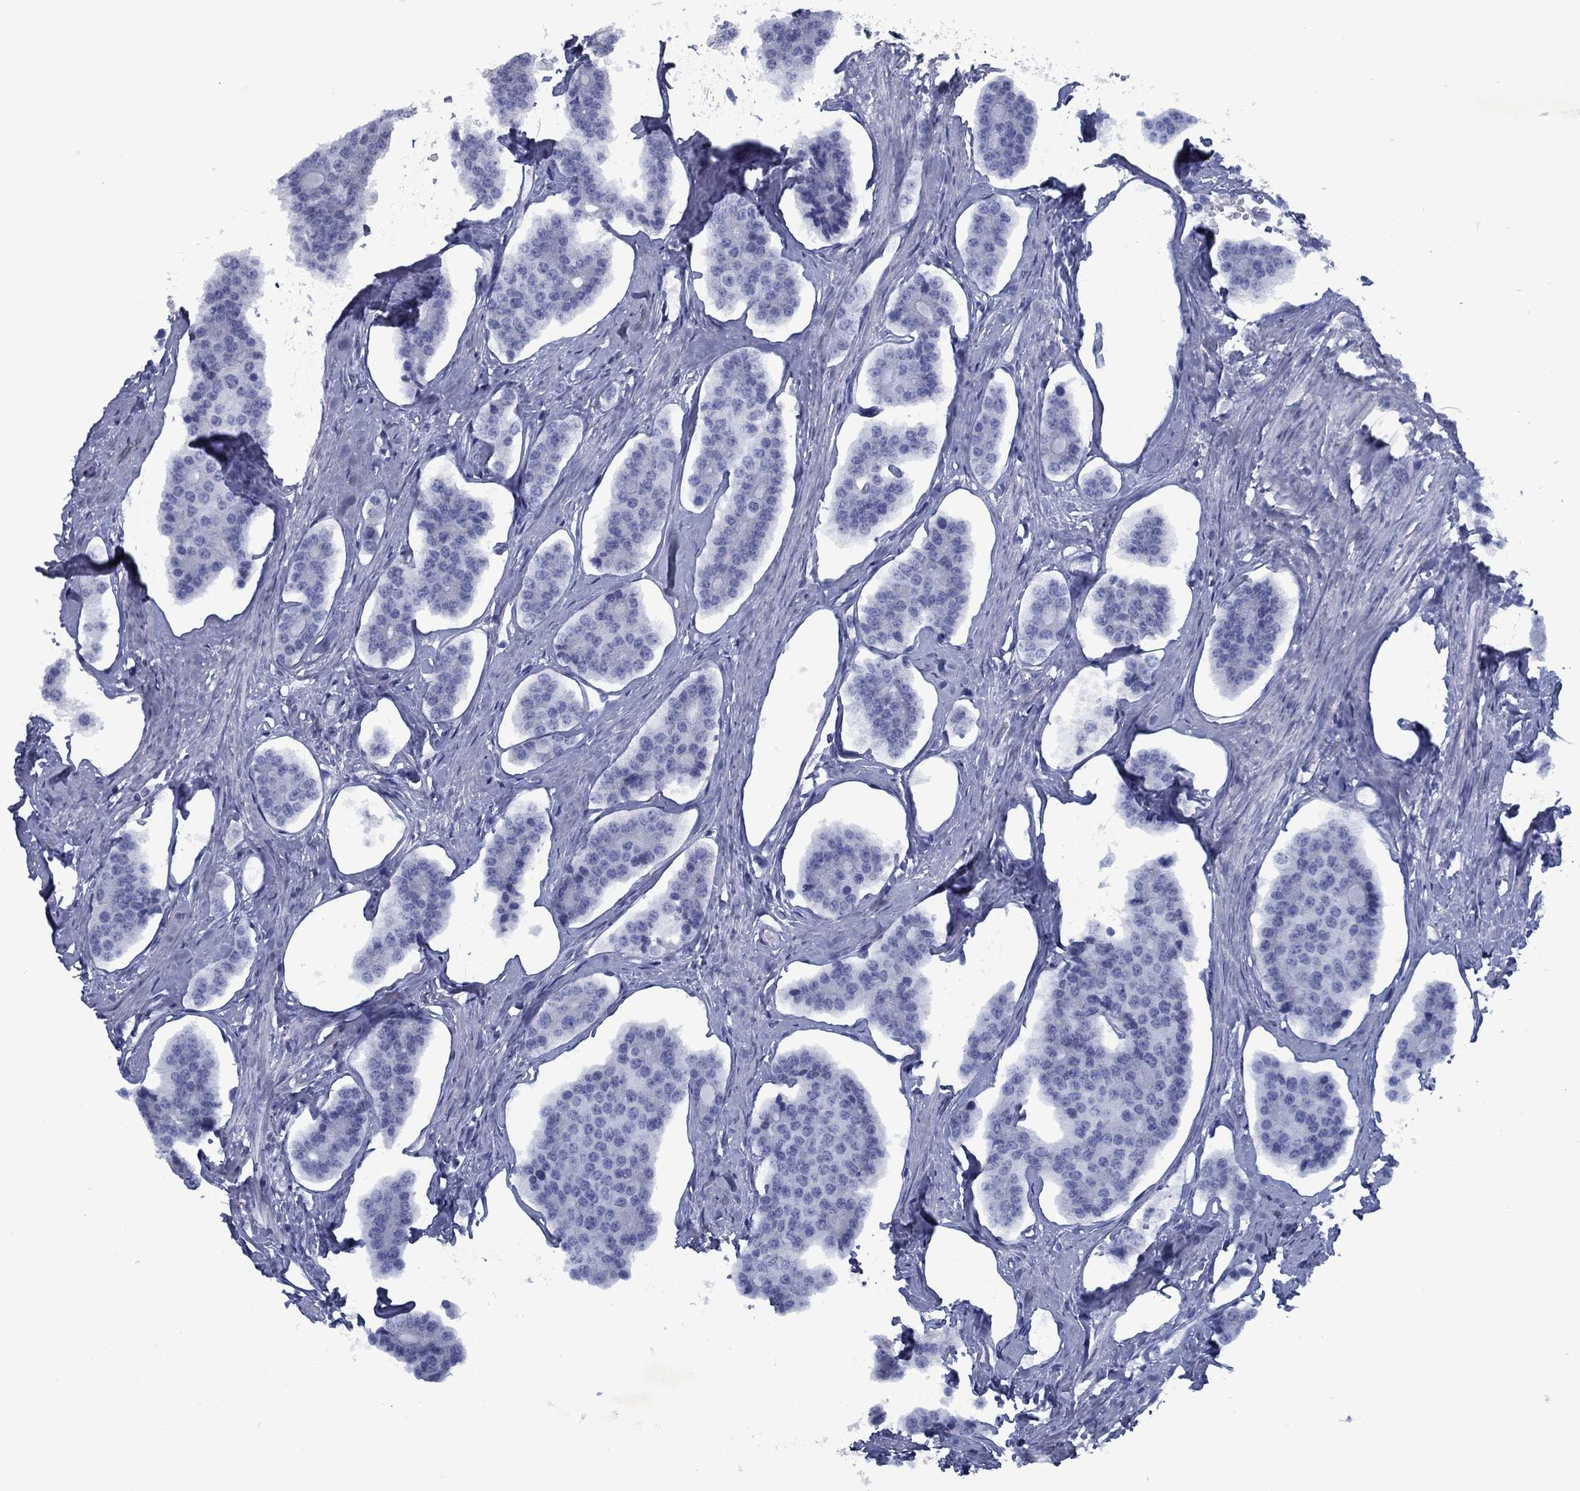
{"staining": {"intensity": "negative", "quantity": "none", "location": "none"}, "tissue": "carcinoid", "cell_type": "Tumor cells", "image_type": "cancer", "snomed": [{"axis": "morphology", "description": "Carcinoid, malignant, NOS"}, {"axis": "topography", "description": "Small intestine"}], "caption": "DAB (3,3'-diaminobenzidine) immunohistochemical staining of carcinoid displays no significant expression in tumor cells.", "gene": "PNMA8A", "patient": {"sex": "female", "age": 65}}